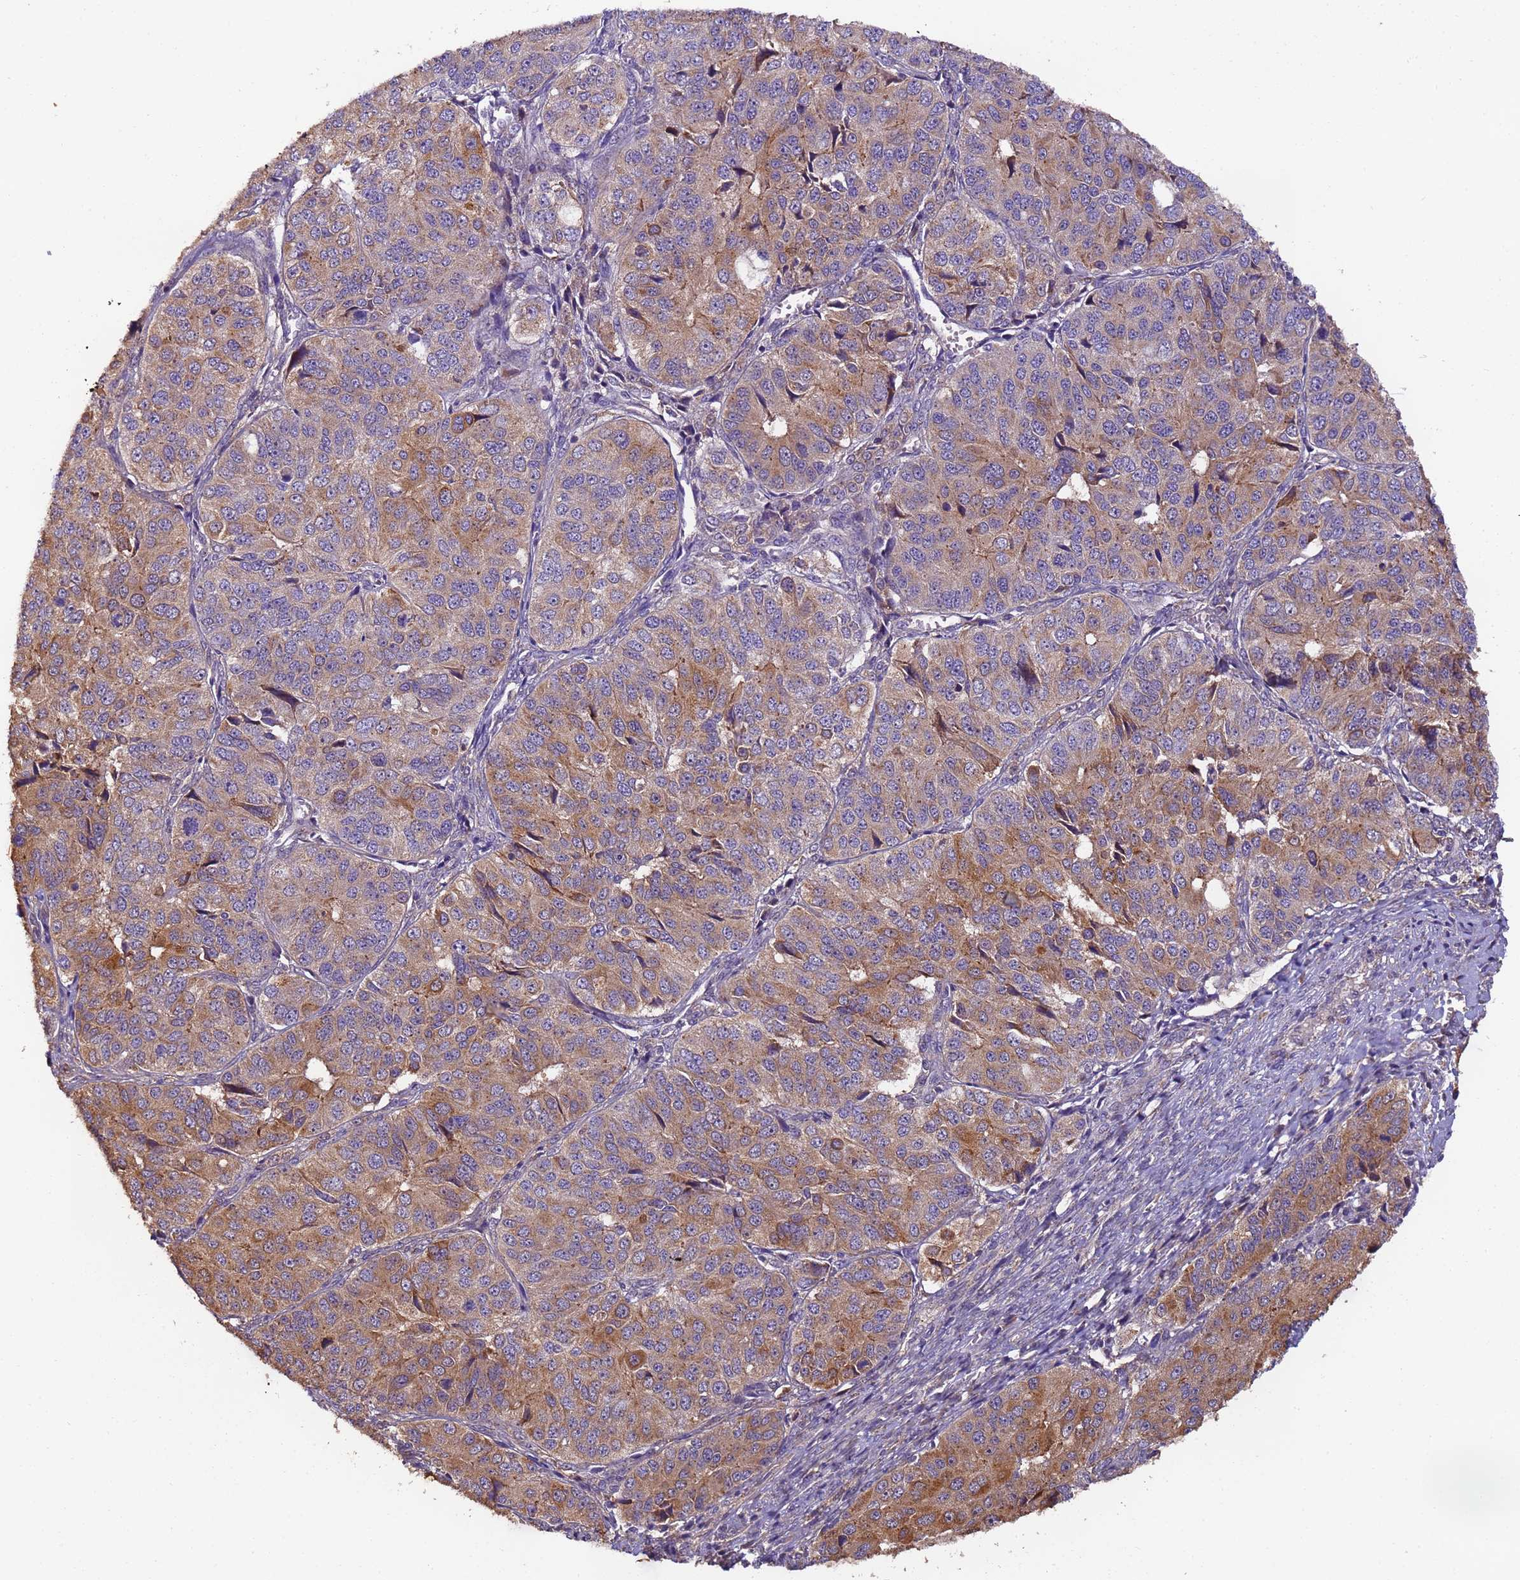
{"staining": {"intensity": "moderate", "quantity": "25%-75%", "location": "cytoplasmic/membranous"}, "tissue": "ovarian cancer", "cell_type": "Tumor cells", "image_type": "cancer", "snomed": [{"axis": "morphology", "description": "Carcinoma, endometroid"}, {"axis": "topography", "description": "Ovary"}], "caption": "Human ovarian endometroid carcinoma stained with a protein marker demonstrates moderate staining in tumor cells.", "gene": "TIGAR", "patient": {"sex": "female", "age": 51}}